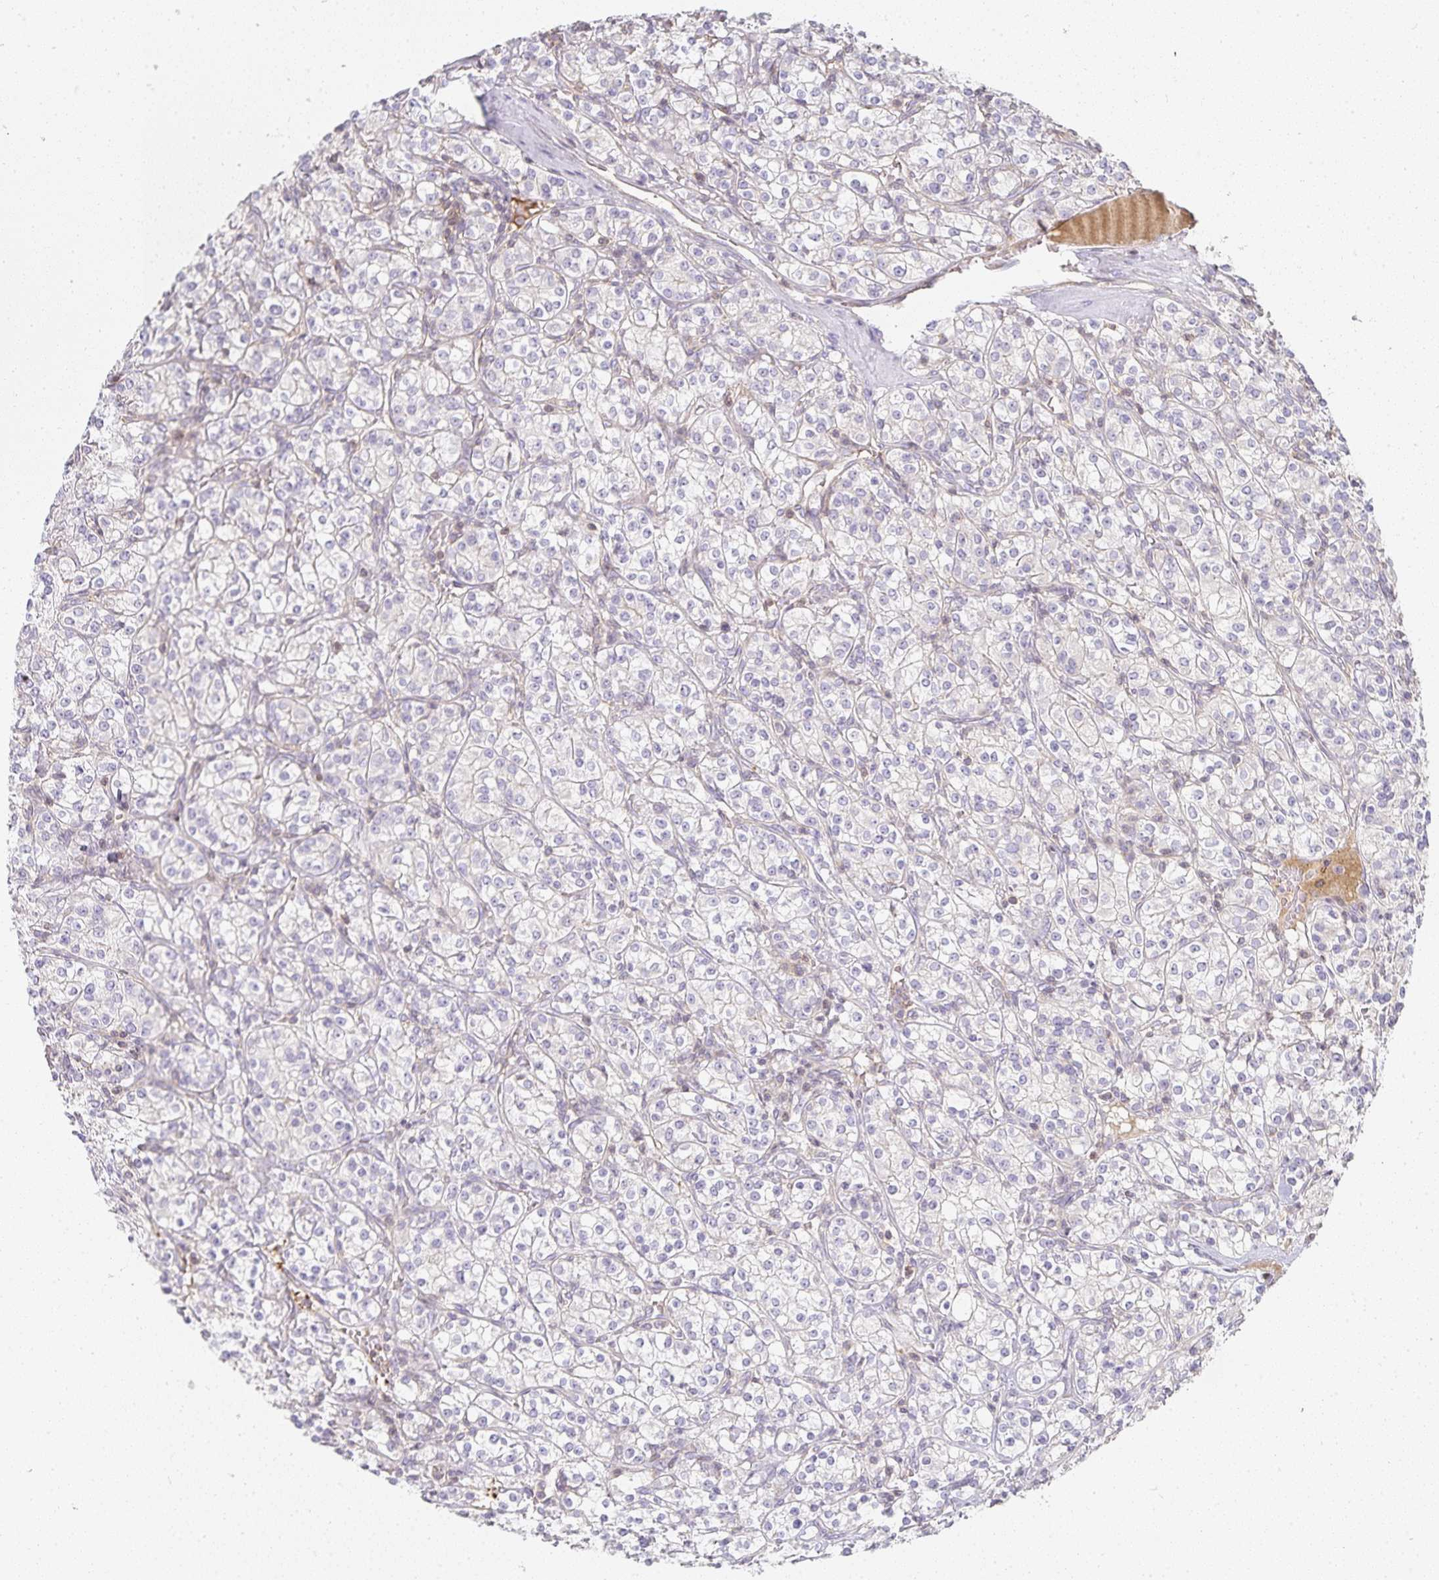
{"staining": {"intensity": "negative", "quantity": "none", "location": "none"}, "tissue": "renal cancer", "cell_type": "Tumor cells", "image_type": "cancer", "snomed": [{"axis": "morphology", "description": "Adenocarcinoma, NOS"}, {"axis": "topography", "description": "Kidney"}], "caption": "An immunohistochemistry (IHC) image of adenocarcinoma (renal) is shown. There is no staining in tumor cells of adenocarcinoma (renal).", "gene": "GATA3", "patient": {"sex": "male", "age": 77}}